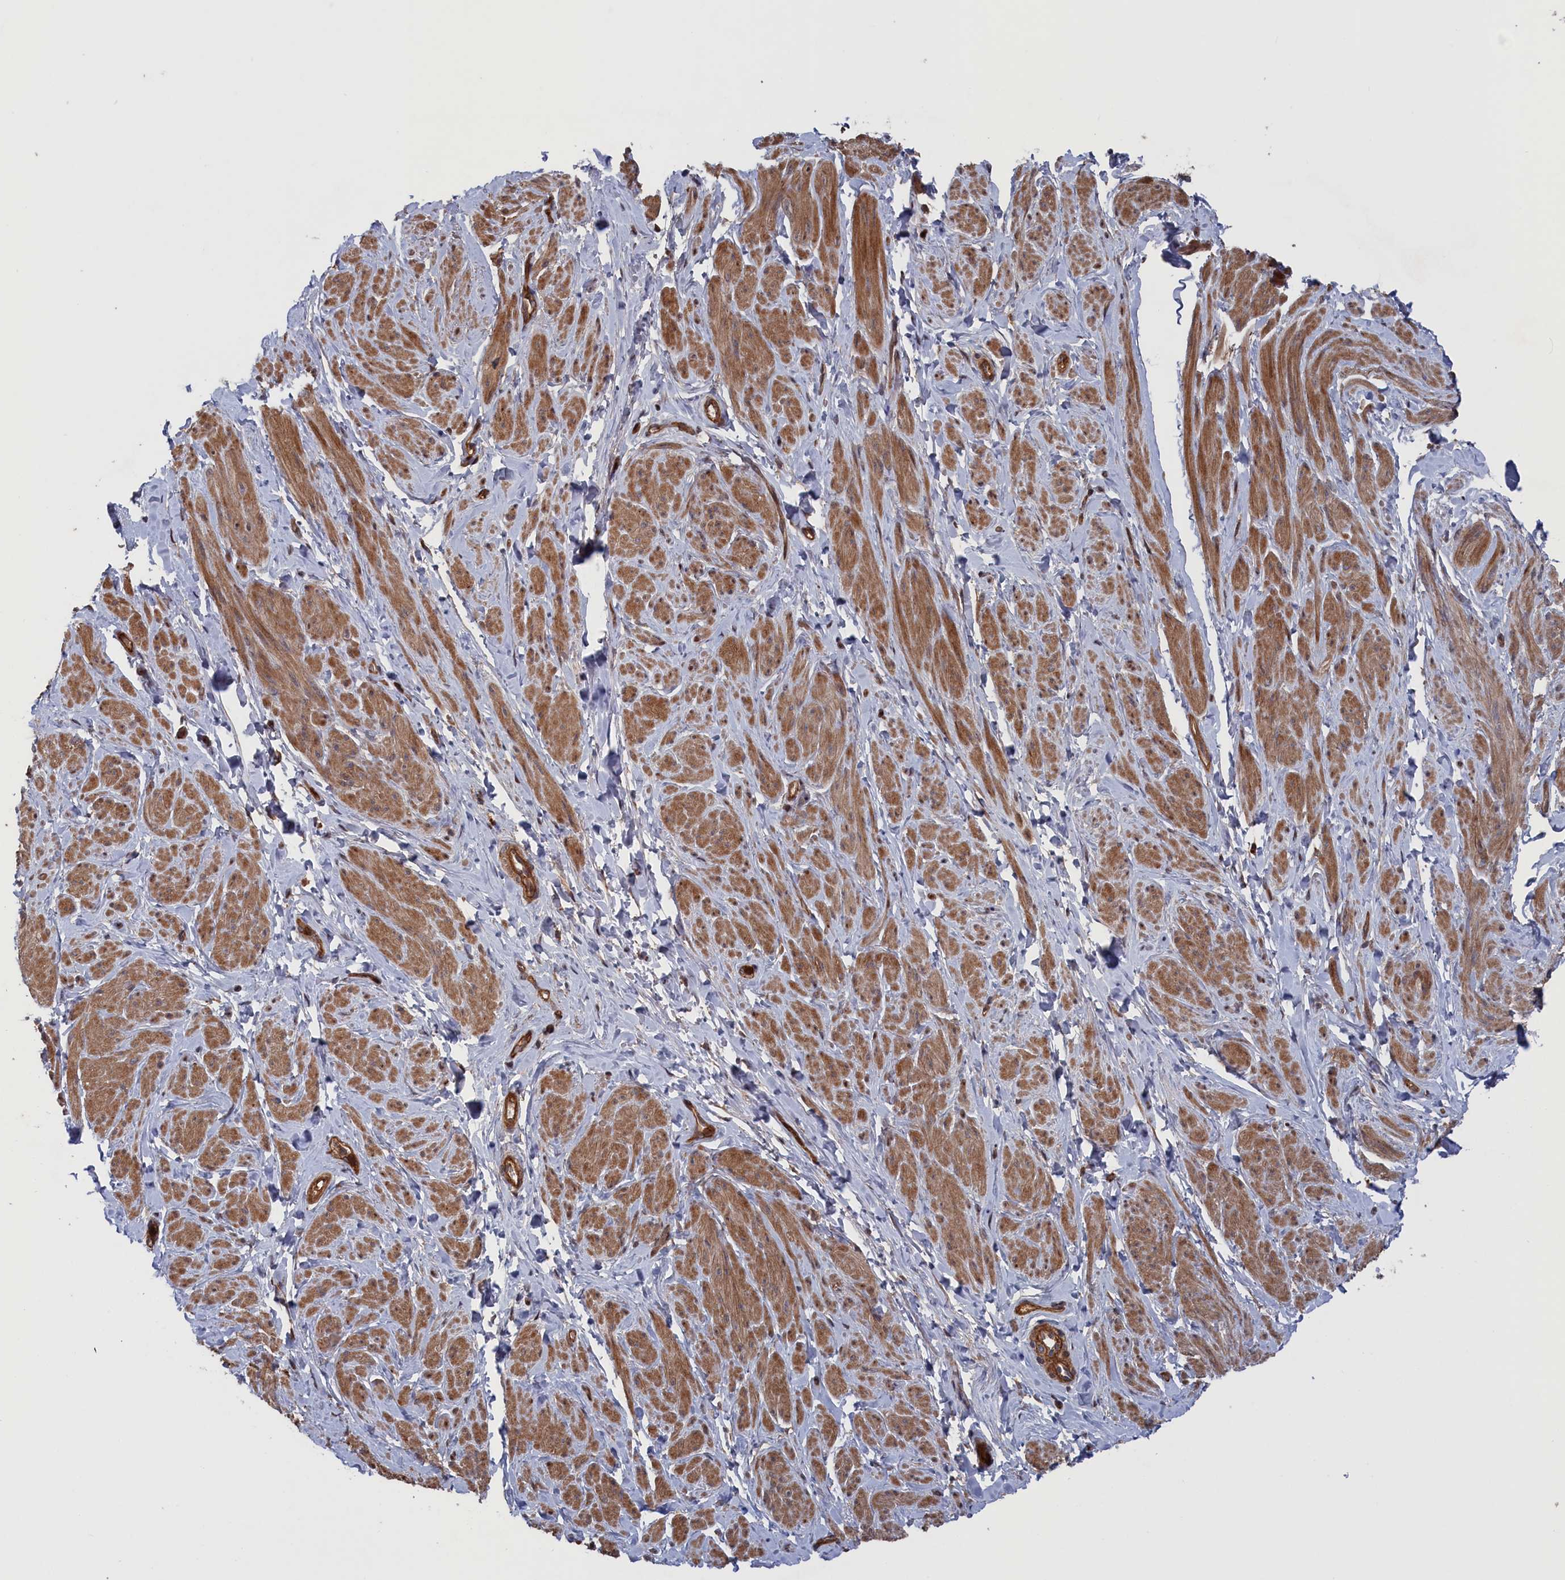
{"staining": {"intensity": "moderate", "quantity": "25%-75%", "location": "cytoplasmic/membranous"}, "tissue": "smooth muscle", "cell_type": "Smooth muscle cells", "image_type": "normal", "snomed": [{"axis": "morphology", "description": "Normal tissue, NOS"}, {"axis": "topography", "description": "Smooth muscle"}, {"axis": "topography", "description": "Peripheral nerve tissue"}], "caption": "Immunohistochemistry (IHC) of normal smooth muscle exhibits medium levels of moderate cytoplasmic/membranous positivity in about 25%-75% of smooth muscle cells. The staining is performed using DAB brown chromogen to label protein expression. The nuclei are counter-stained blue using hematoxylin.", "gene": "PLA2G15", "patient": {"sex": "male", "age": 69}}